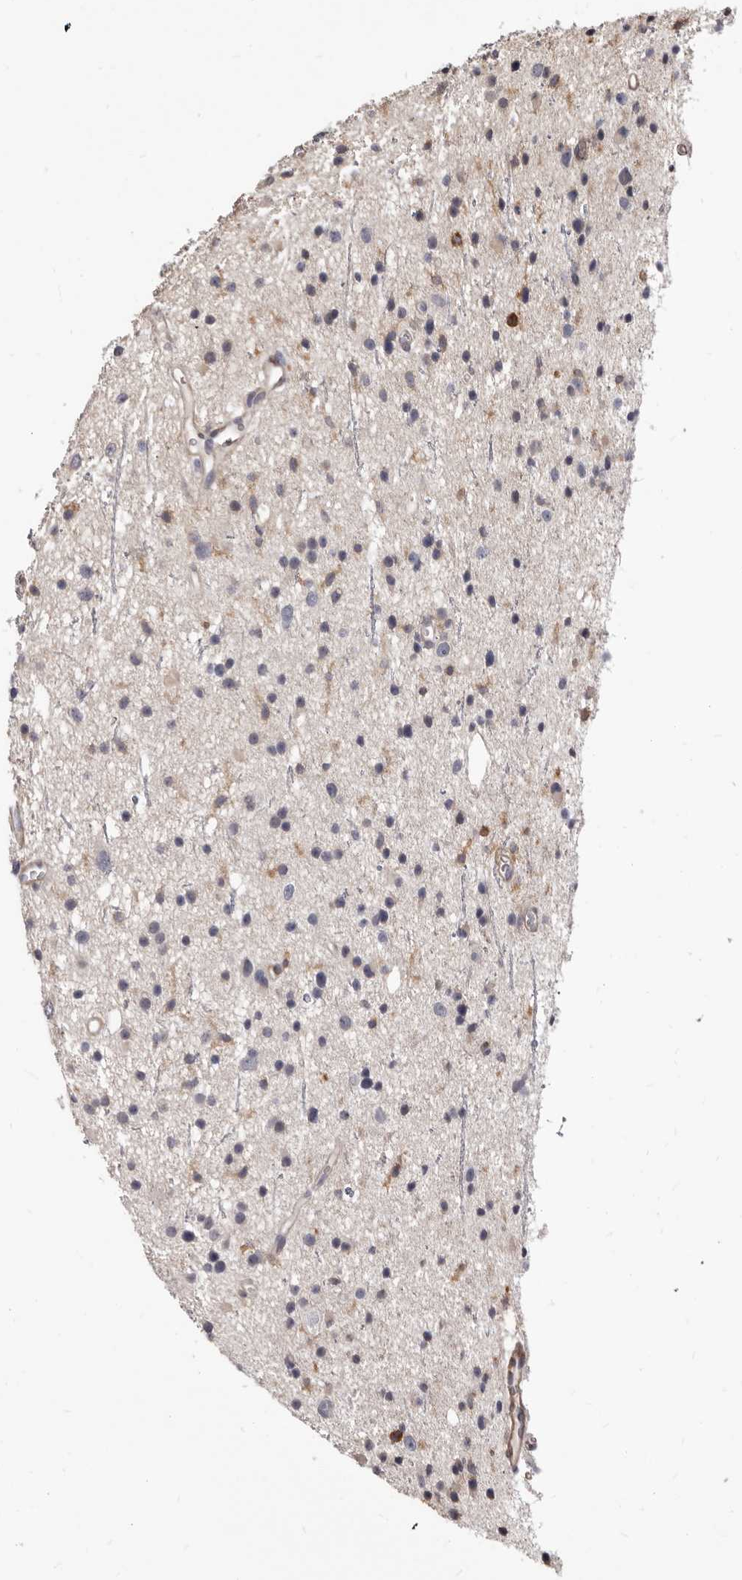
{"staining": {"intensity": "weak", "quantity": "<25%", "location": "cytoplasmic/membranous"}, "tissue": "glioma", "cell_type": "Tumor cells", "image_type": "cancer", "snomed": [{"axis": "morphology", "description": "Glioma, malignant, Low grade"}, {"axis": "topography", "description": "Cerebral cortex"}], "caption": "IHC of human low-grade glioma (malignant) displays no positivity in tumor cells.", "gene": "NIBAN1", "patient": {"sex": "female", "age": 39}}